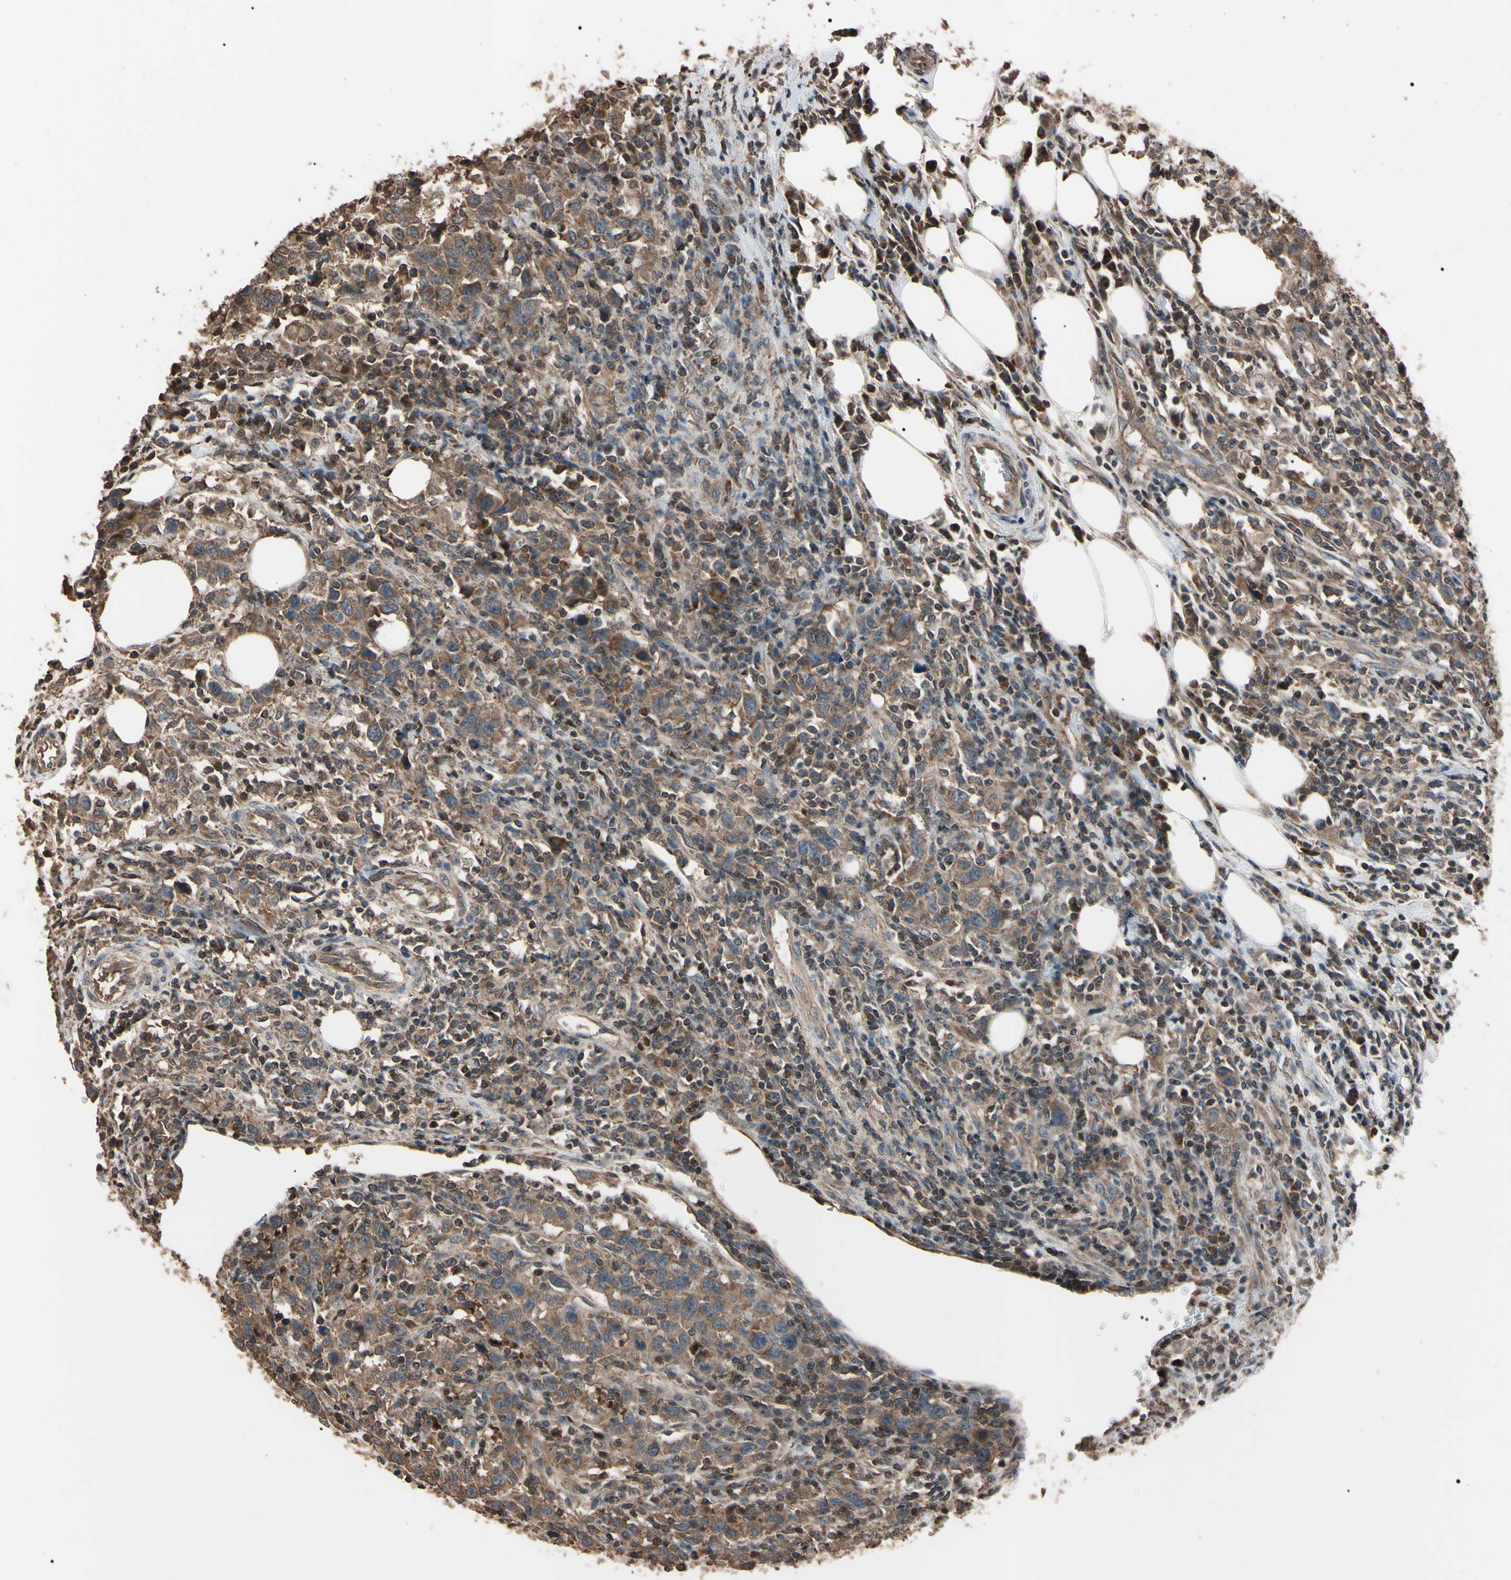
{"staining": {"intensity": "weak", "quantity": ">75%", "location": "cytoplasmic/membranous"}, "tissue": "urothelial cancer", "cell_type": "Tumor cells", "image_type": "cancer", "snomed": [{"axis": "morphology", "description": "Urothelial carcinoma, High grade"}, {"axis": "topography", "description": "Urinary bladder"}], "caption": "DAB immunohistochemical staining of human urothelial cancer displays weak cytoplasmic/membranous protein positivity in approximately >75% of tumor cells. (DAB (3,3'-diaminobenzidine) IHC, brown staining for protein, blue staining for nuclei).", "gene": "TNFRSF1A", "patient": {"sex": "male", "age": 61}}